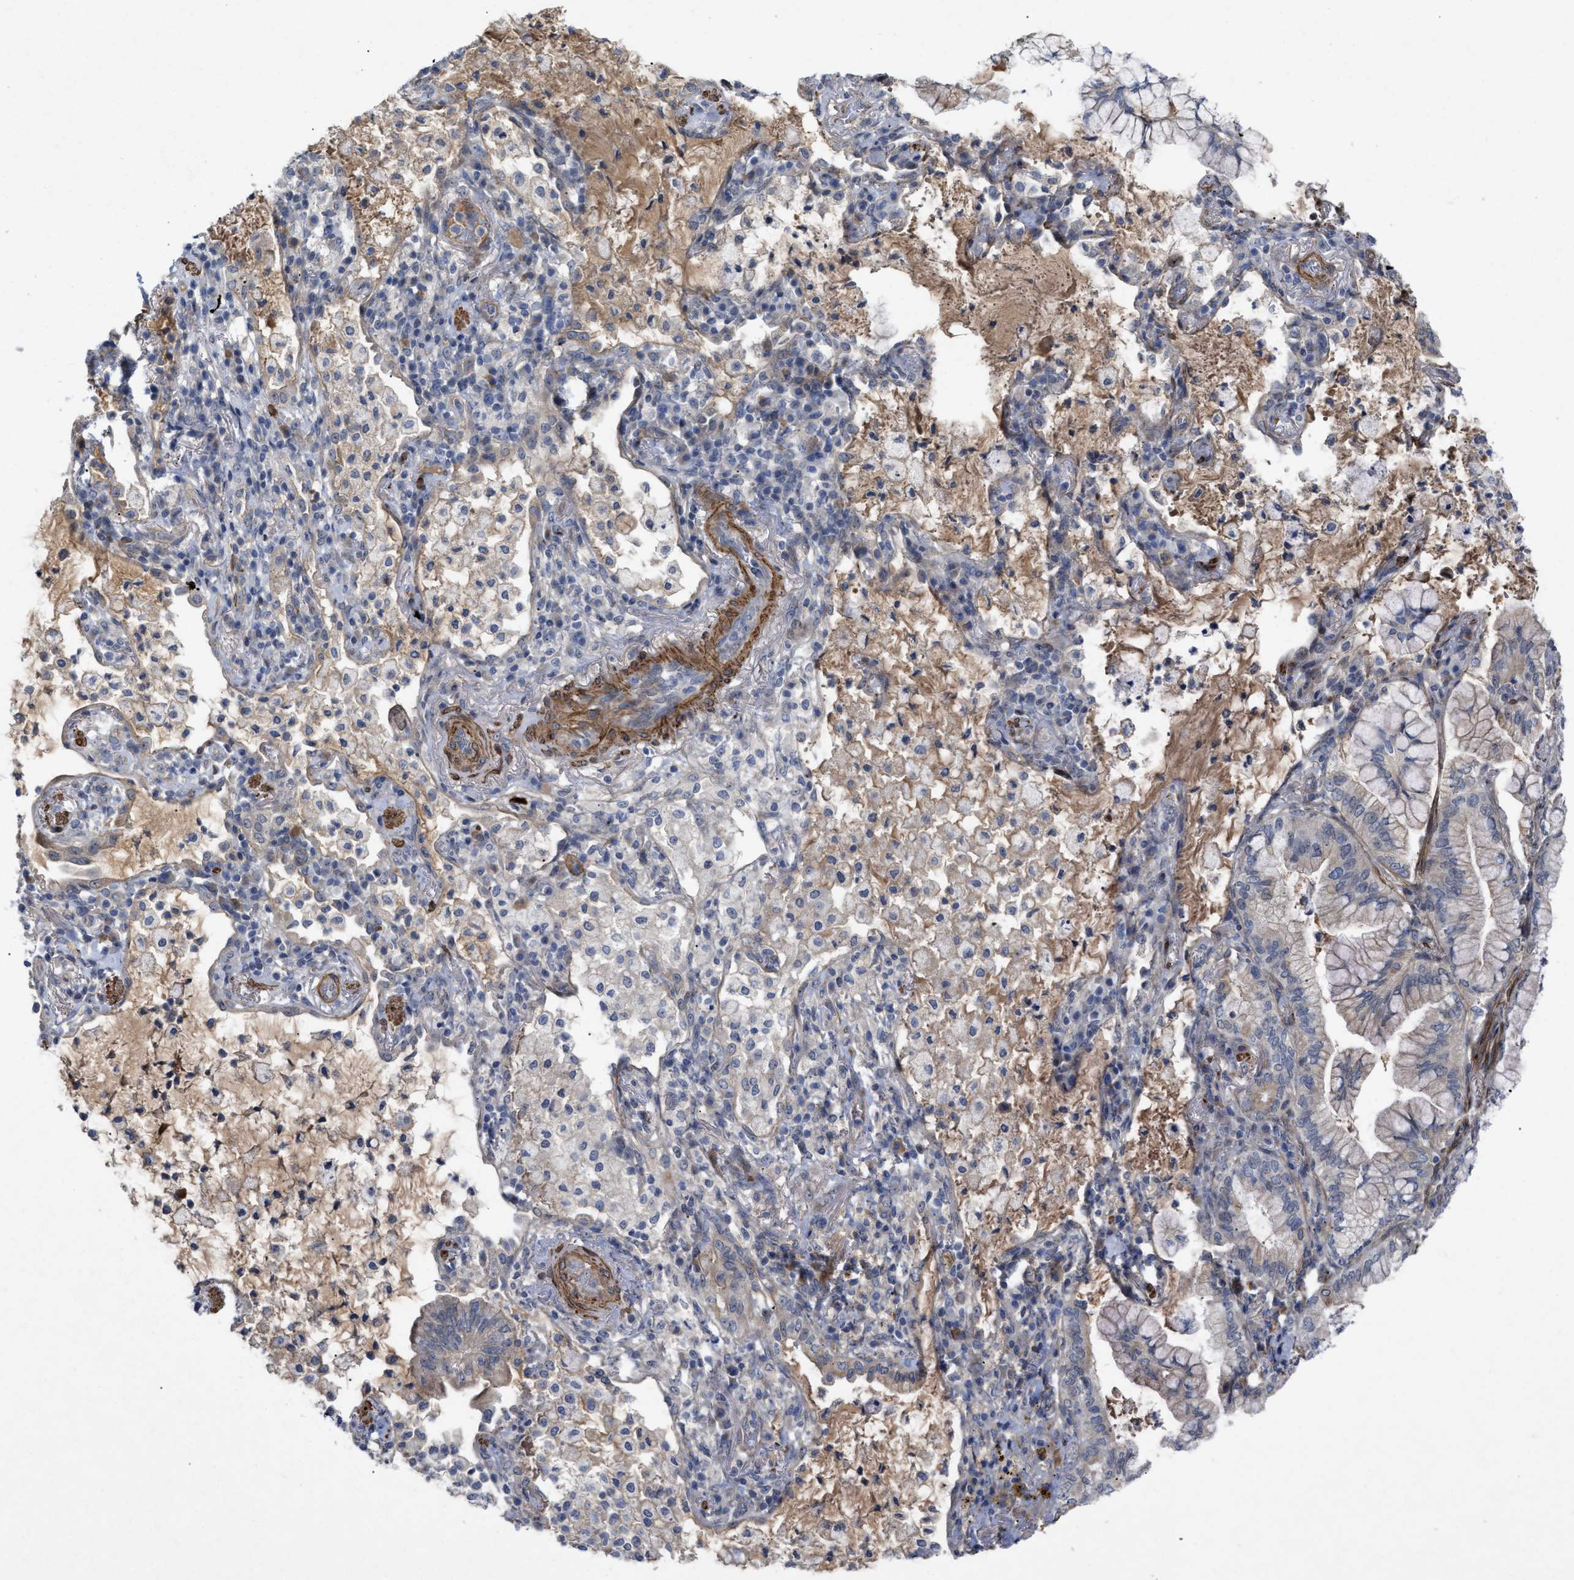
{"staining": {"intensity": "weak", "quantity": "<25%", "location": "cytoplasmic/membranous"}, "tissue": "lung cancer", "cell_type": "Tumor cells", "image_type": "cancer", "snomed": [{"axis": "morphology", "description": "Adenocarcinoma, NOS"}, {"axis": "topography", "description": "Lung"}], "caption": "DAB immunohistochemical staining of human lung adenocarcinoma shows no significant expression in tumor cells.", "gene": "ST6GALNAC6", "patient": {"sex": "female", "age": 70}}